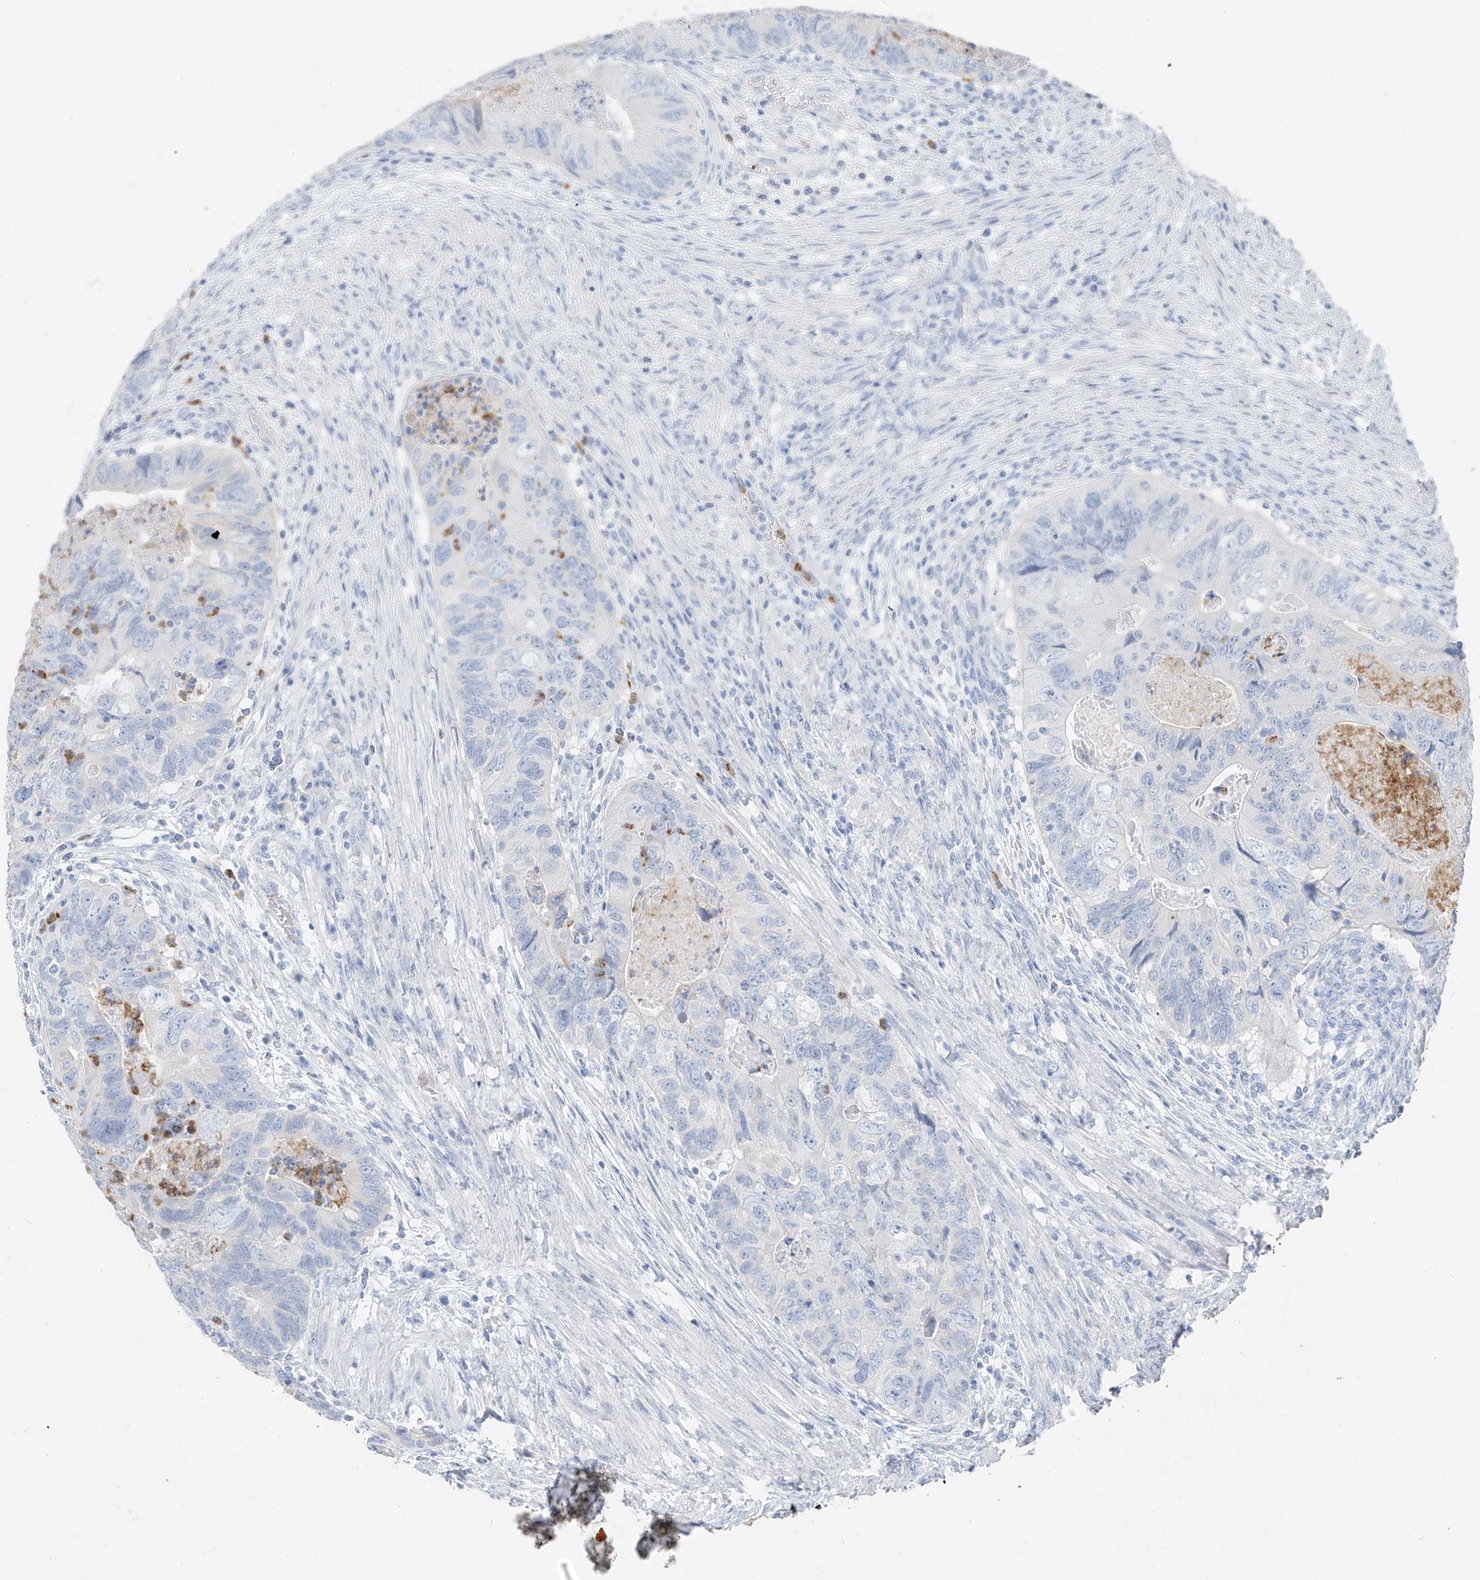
{"staining": {"intensity": "negative", "quantity": "none", "location": "none"}, "tissue": "colorectal cancer", "cell_type": "Tumor cells", "image_type": "cancer", "snomed": [{"axis": "morphology", "description": "Adenocarcinoma, NOS"}, {"axis": "topography", "description": "Rectum"}], "caption": "Colorectal adenocarcinoma was stained to show a protein in brown. There is no significant positivity in tumor cells. (DAB (3,3'-diaminobenzidine) immunohistochemistry with hematoxylin counter stain).", "gene": "PAFAH1B3", "patient": {"sex": "male", "age": 63}}